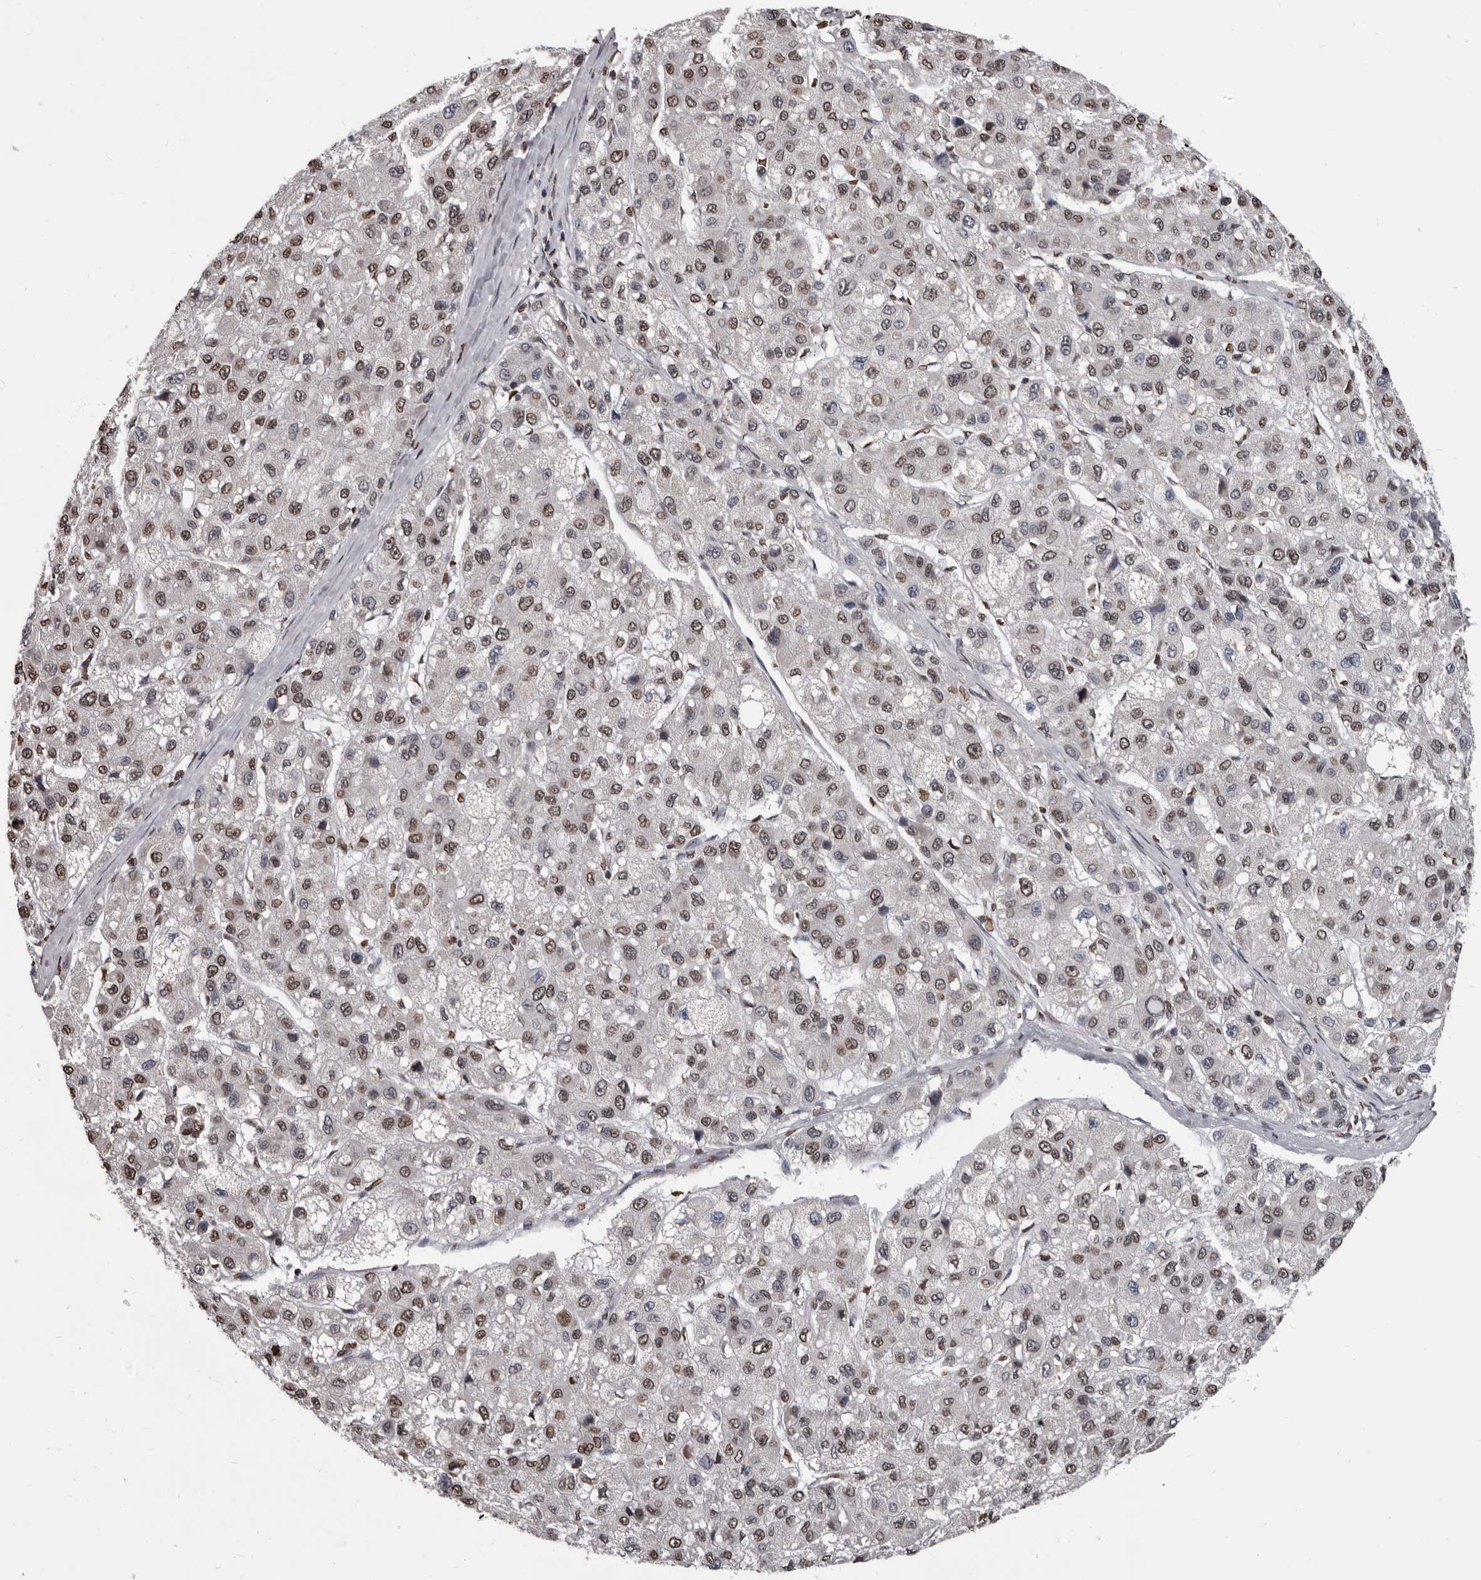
{"staining": {"intensity": "moderate", "quantity": ">75%", "location": "nuclear"}, "tissue": "liver cancer", "cell_type": "Tumor cells", "image_type": "cancer", "snomed": [{"axis": "morphology", "description": "Carcinoma, Hepatocellular, NOS"}, {"axis": "topography", "description": "Liver"}], "caption": "Protein expression analysis of human liver cancer (hepatocellular carcinoma) reveals moderate nuclear expression in approximately >75% of tumor cells.", "gene": "AHR", "patient": {"sex": "male", "age": 80}}